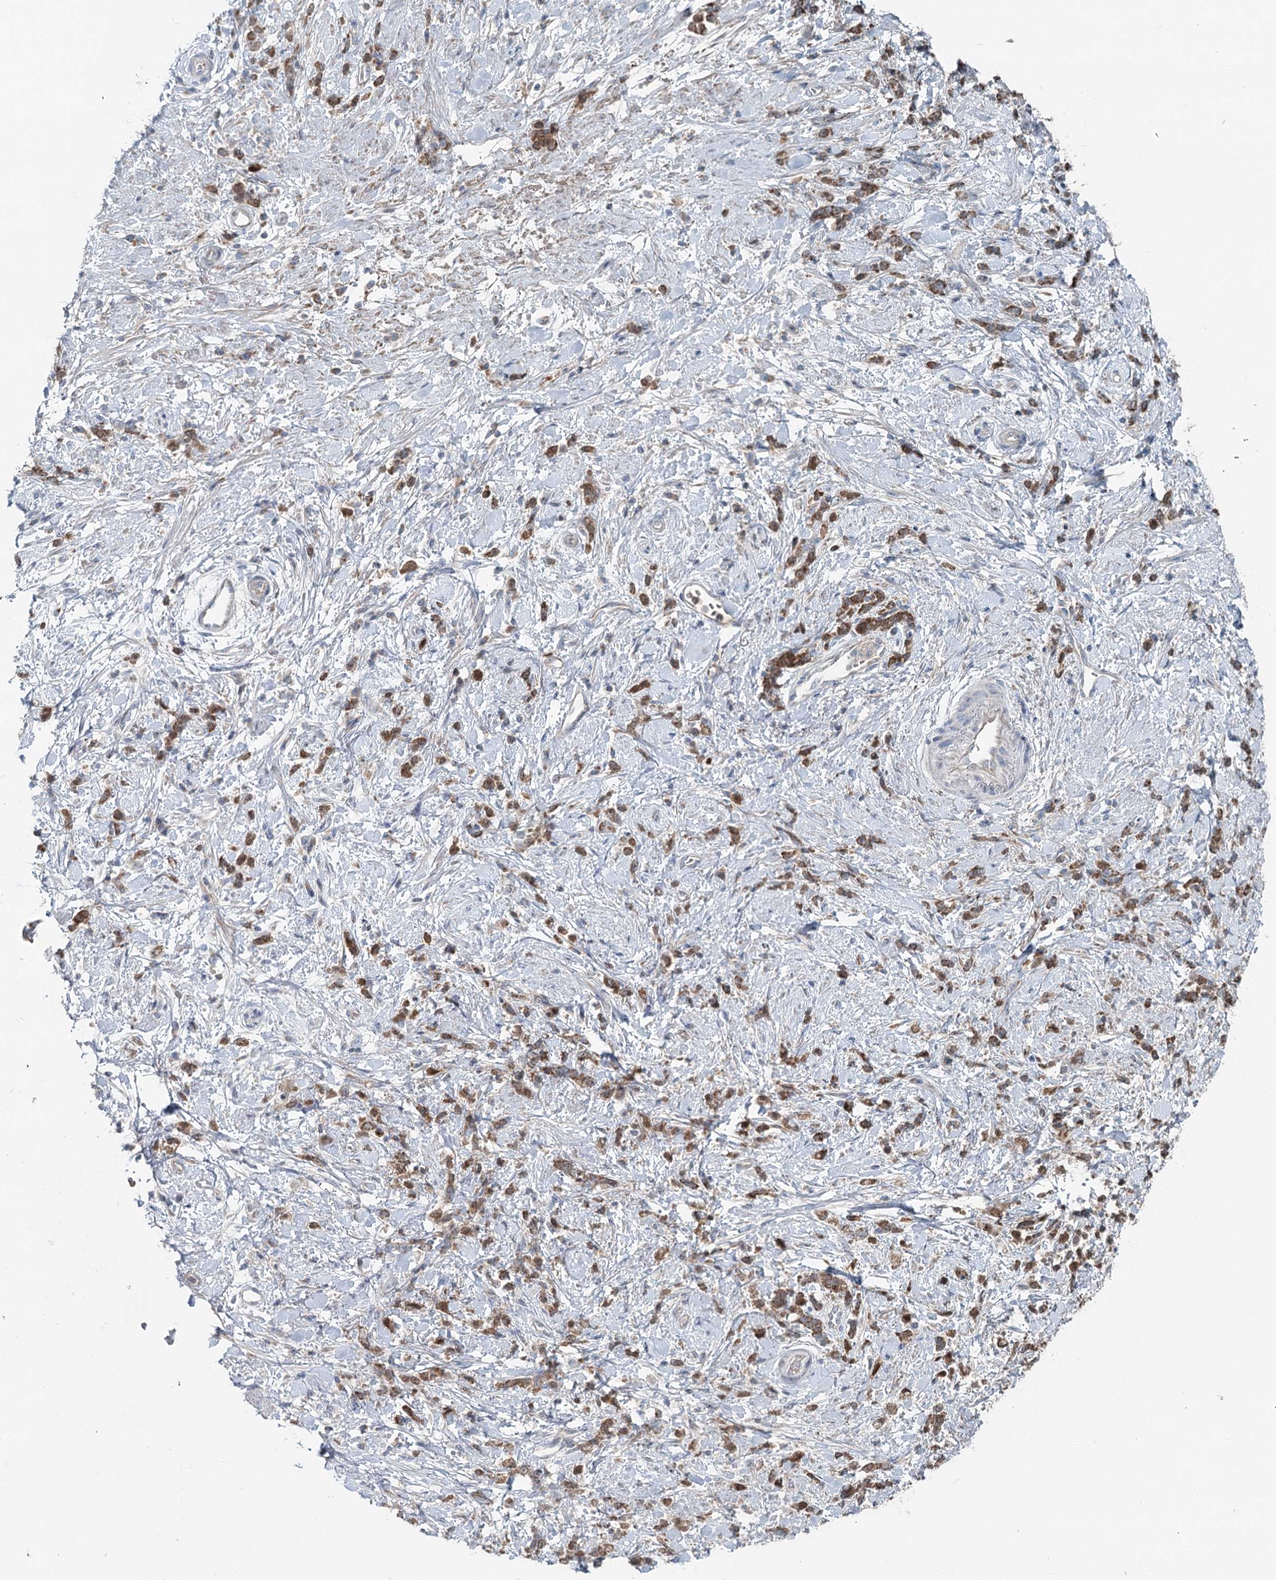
{"staining": {"intensity": "moderate", "quantity": ">75%", "location": "cytoplasmic/membranous"}, "tissue": "stomach cancer", "cell_type": "Tumor cells", "image_type": "cancer", "snomed": [{"axis": "morphology", "description": "Adenocarcinoma, NOS"}, {"axis": "topography", "description": "Stomach"}], "caption": "This image demonstrates IHC staining of stomach adenocarcinoma, with medium moderate cytoplasmic/membranous expression in about >75% of tumor cells.", "gene": "CHCHD5", "patient": {"sex": "female", "age": 60}}